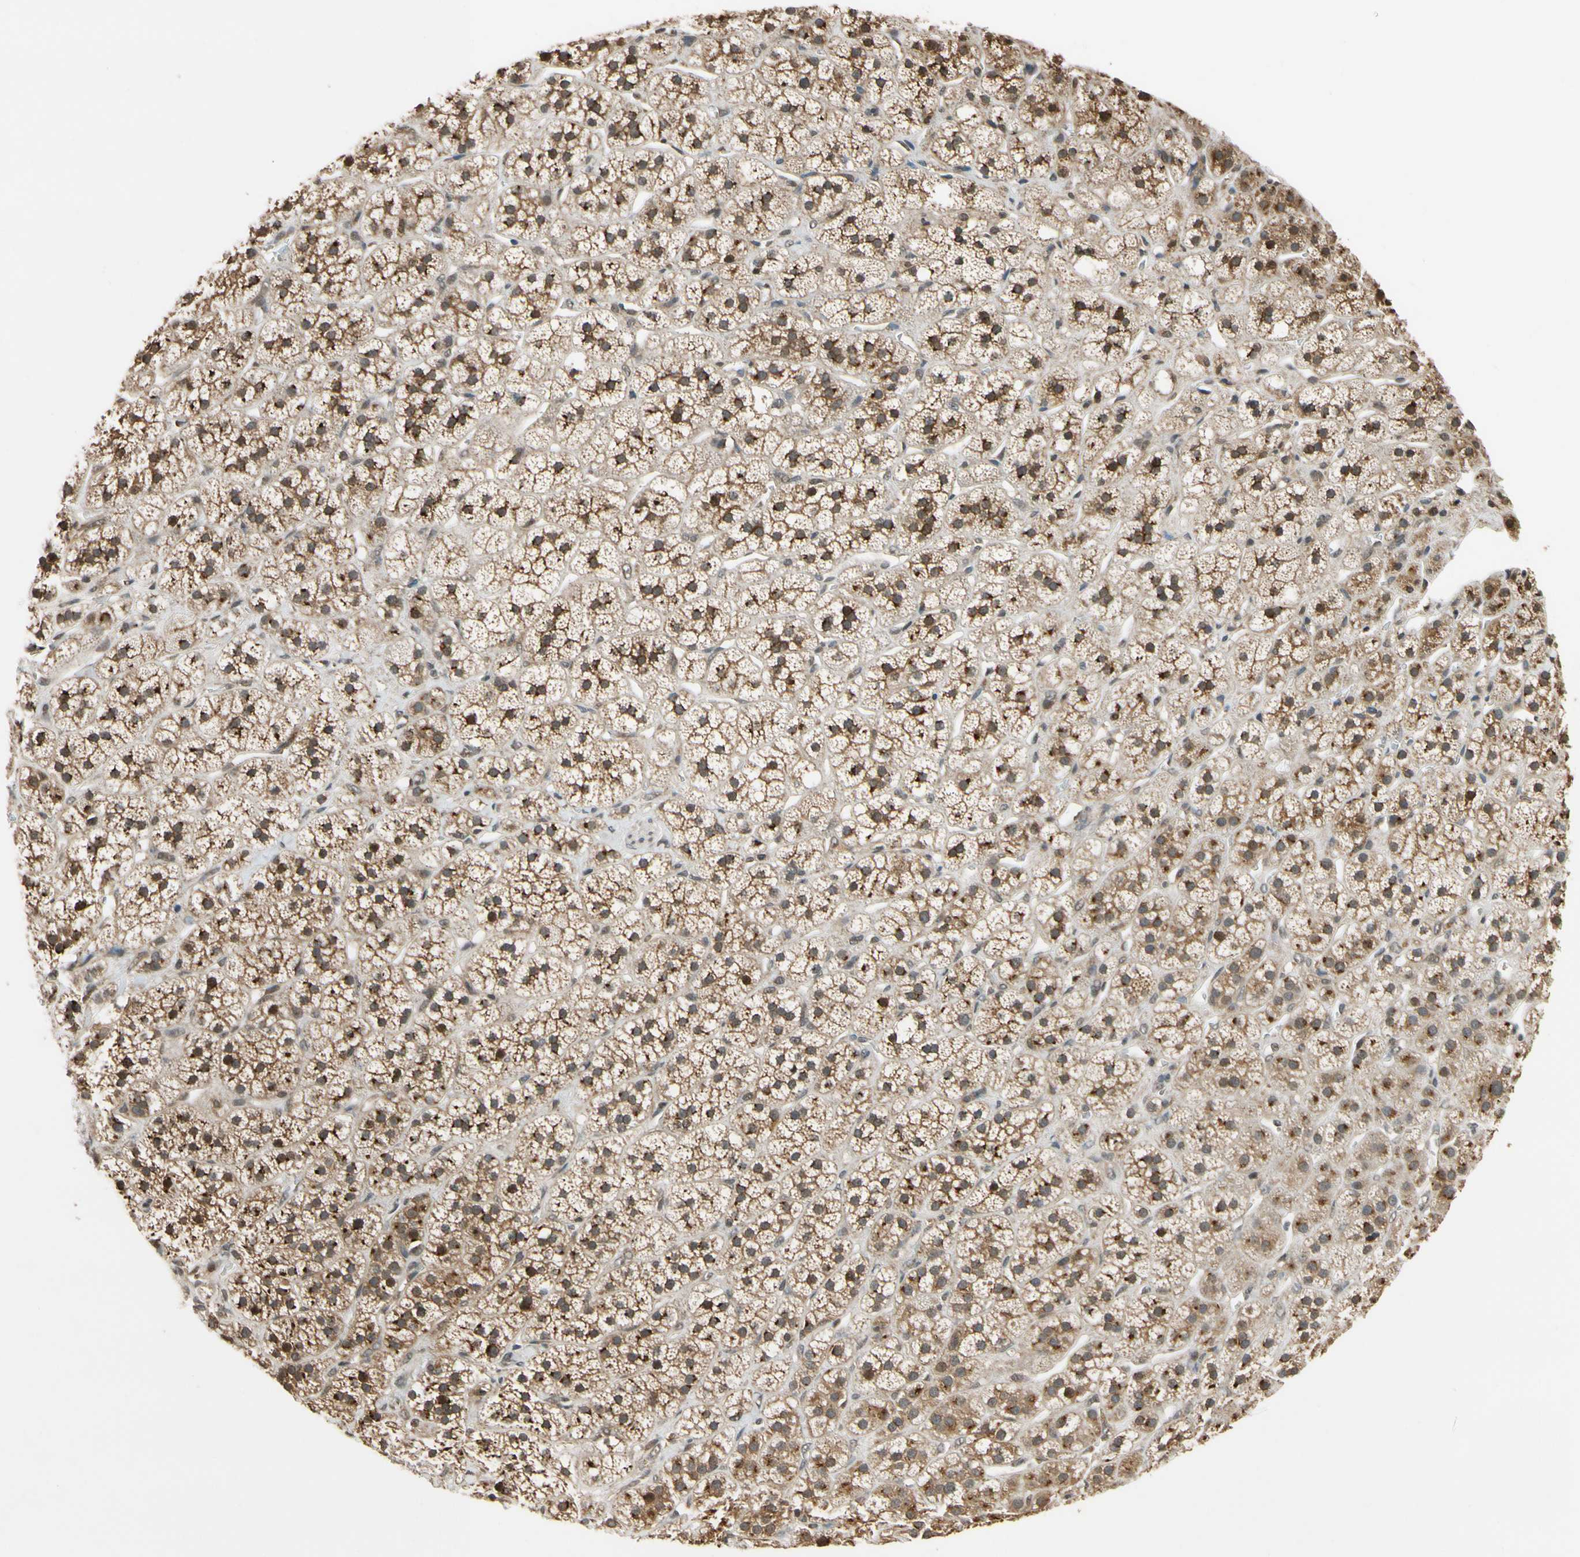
{"staining": {"intensity": "strong", "quantity": ">75%", "location": "cytoplasmic/membranous"}, "tissue": "adrenal gland", "cell_type": "Glandular cells", "image_type": "normal", "snomed": [{"axis": "morphology", "description": "Normal tissue, NOS"}, {"axis": "topography", "description": "Adrenal gland"}], "caption": "Brown immunohistochemical staining in normal human adrenal gland displays strong cytoplasmic/membranous staining in approximately >75% of glandular cells.", "gene": "TMEM230", "patient": {"sex": "male", "age": 56}}